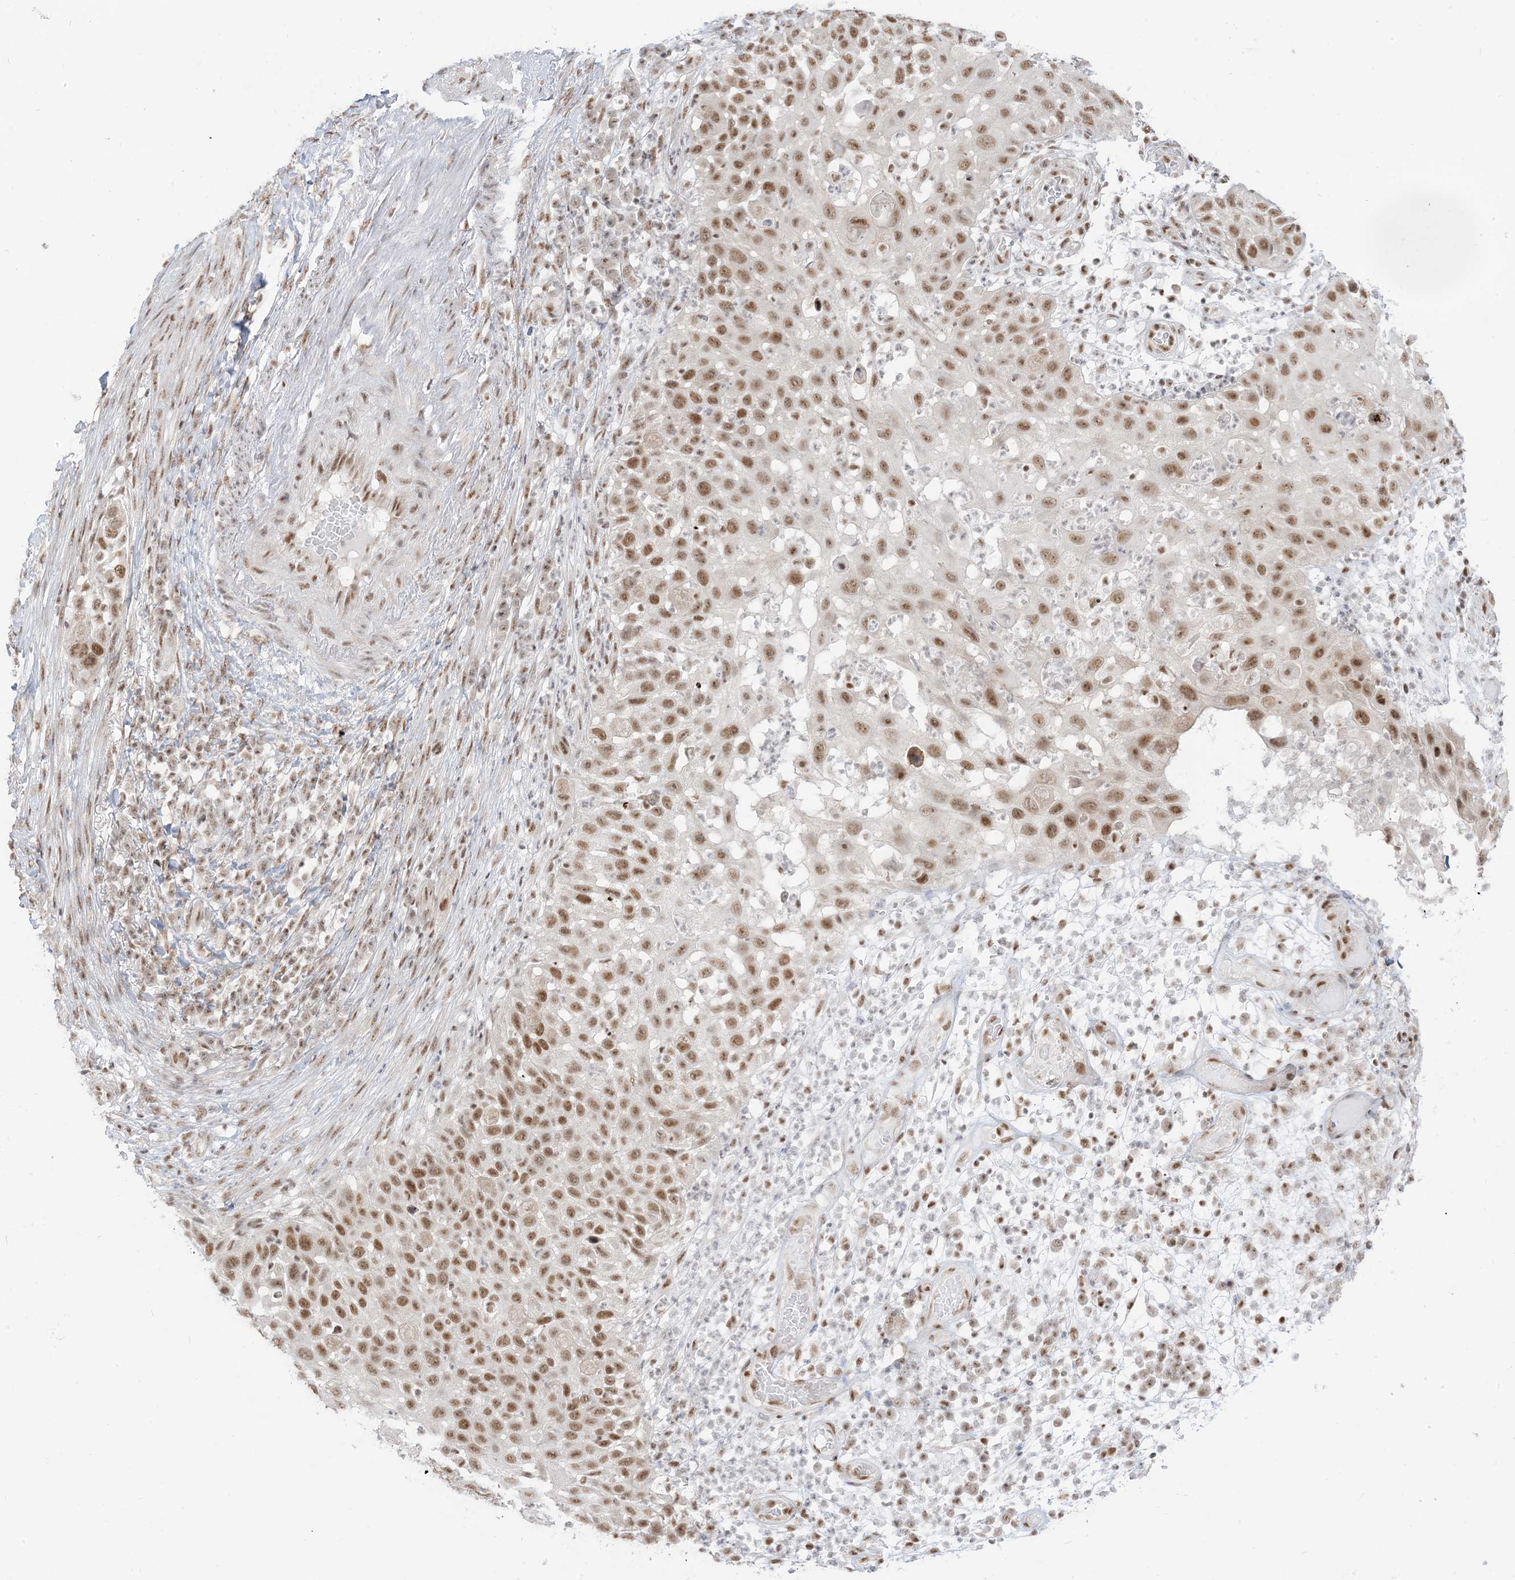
{"staining": {"intensity": "moderate", "quantity": ">75%", "location": "nuclear"}, "tissue": "skin cancer", "cell_type": "Tumor cells", "image_type": "cancer", "snomed": [{"axis": "morphology", "description": "Squamous cell carcinoma, NOS"}, {"axis": "topography", "description": "Skin"}], "caption": "Immunohistochemistry (IHC) of skin squamous cell carcinoma reveals medium levels of moderate nuclear expression in approximately >75% of tumor cells. The staining was performed using DAB (3,3'-diaminobenzidine), with brown indicating positive protein expression. Nuclei are stained blue with hematoxylin.", "gene": "ARGLU1", "patient": {"sex": "female", "age": 44}}